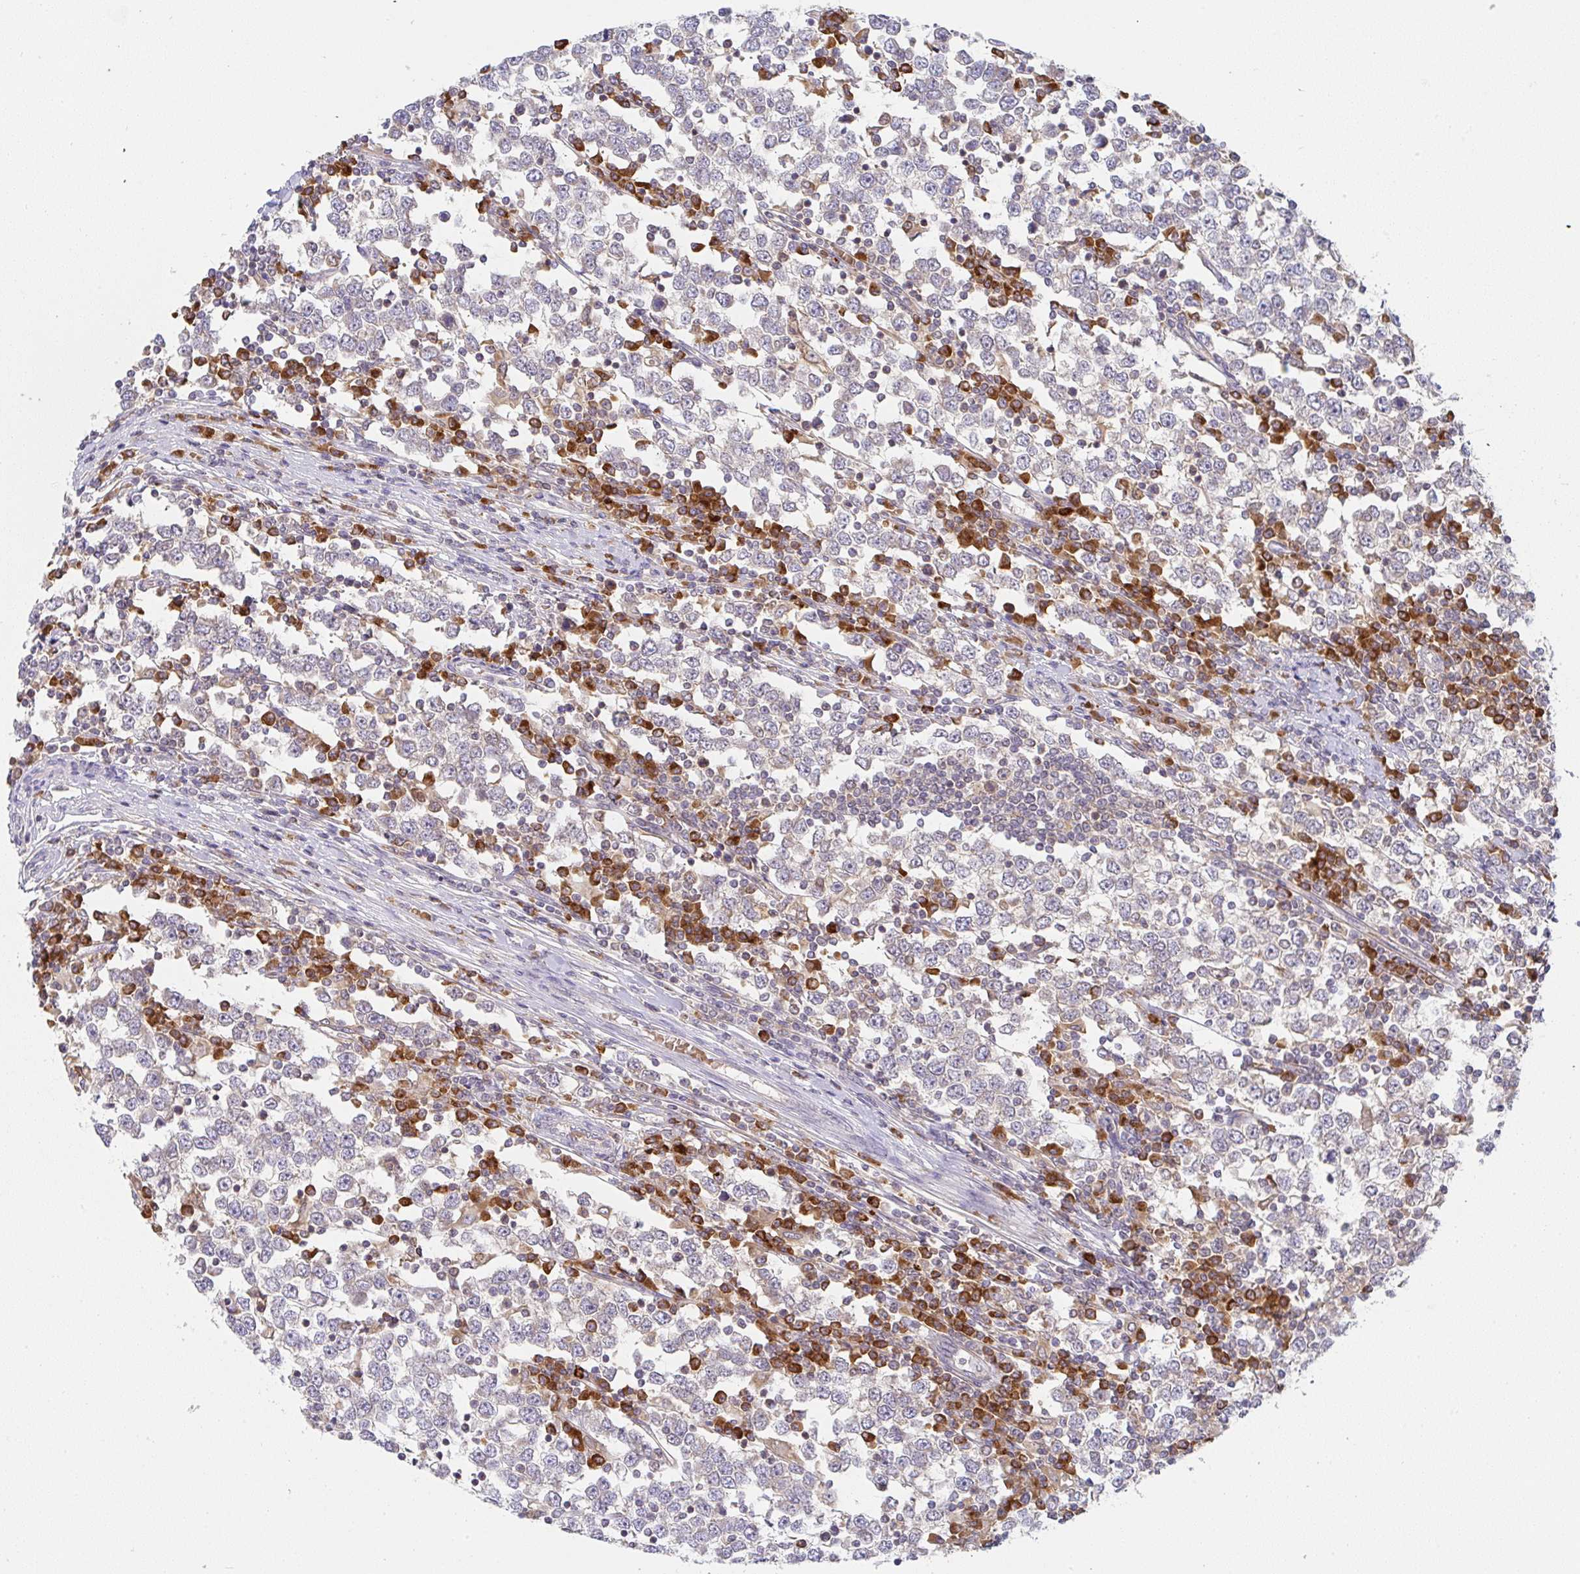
{"staining": {"intensity": "negative", "quantity": "none", "location": "none"}, "tissue": "testis cancer", "cell_type": "Tumor cells", "image_type": "cancer", "snomed": [{"axis": "morphology", "description": "Seminoma, NOS"}, {"axis": "topography", "description": "Testis"}], "caption": "Micrograph shows no protein expression in tumor cells of seminoma (testis) tissue. (DAB immunohistochemistry (IHC) visualized using brightfield microscopy, high magnification).", "gene": "DERL2", "patient": {"sex": "male", "age": 65}}